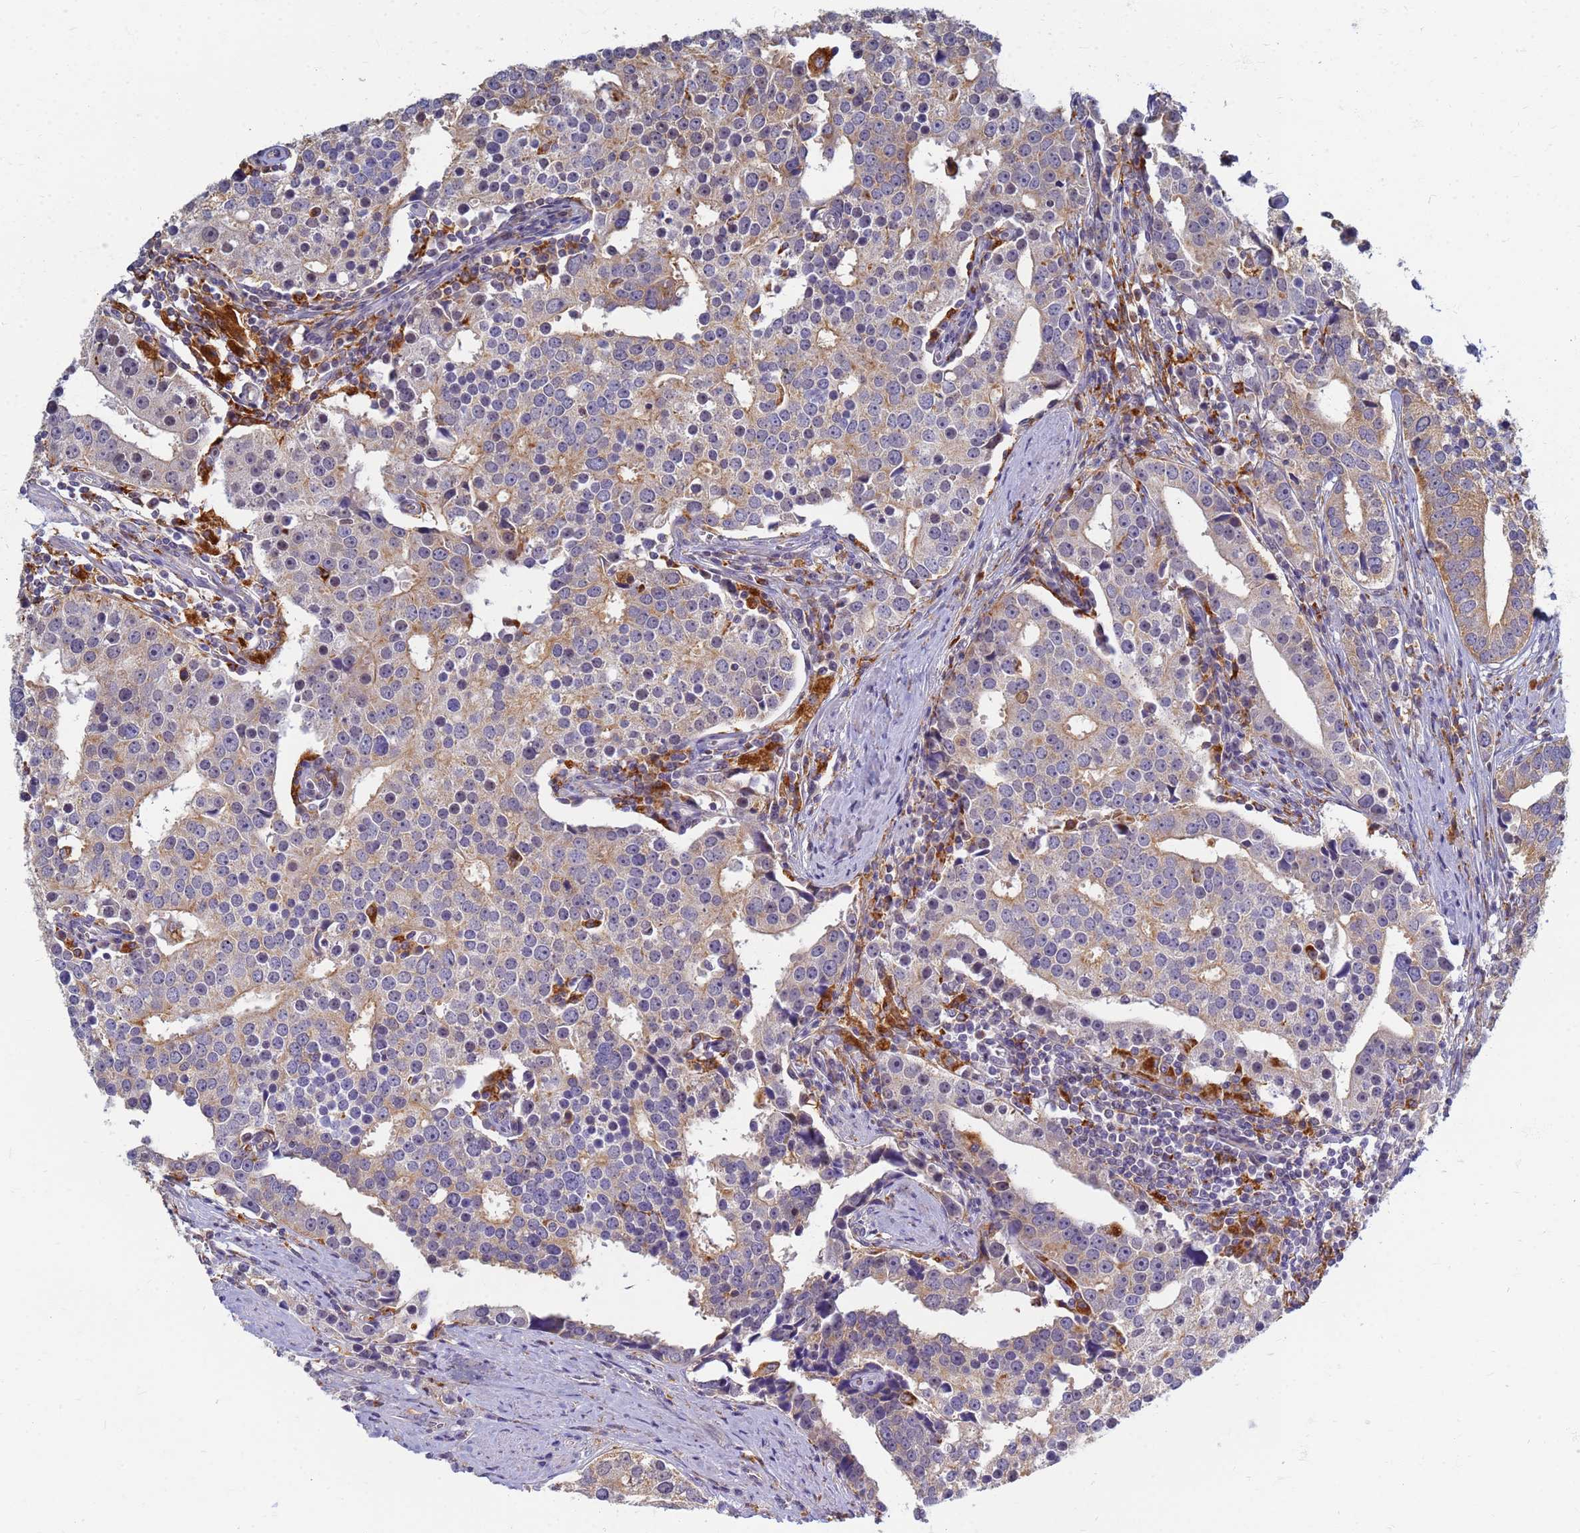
{"staining": {"intensity": "moderate", "quantity": "25%-75%", "location": "cytoplasmic/membranous"}, "tissue": "prostate cancer", "cell_type": "Tumor cells", "image_type": "cancer", "snomed": [{"axis": "morphology", "description": "Adenocarcinoma, High grade"}, {"axis": "topography", "description": "Prostate"}], "caption": "Prostate cancer (high-grade adenocarcinoma) stained with a protein marker reveals moderate staining in tumor cells.", "gene": "ATP6V1E1", "patient": {"sex": "male", "age": 71}}